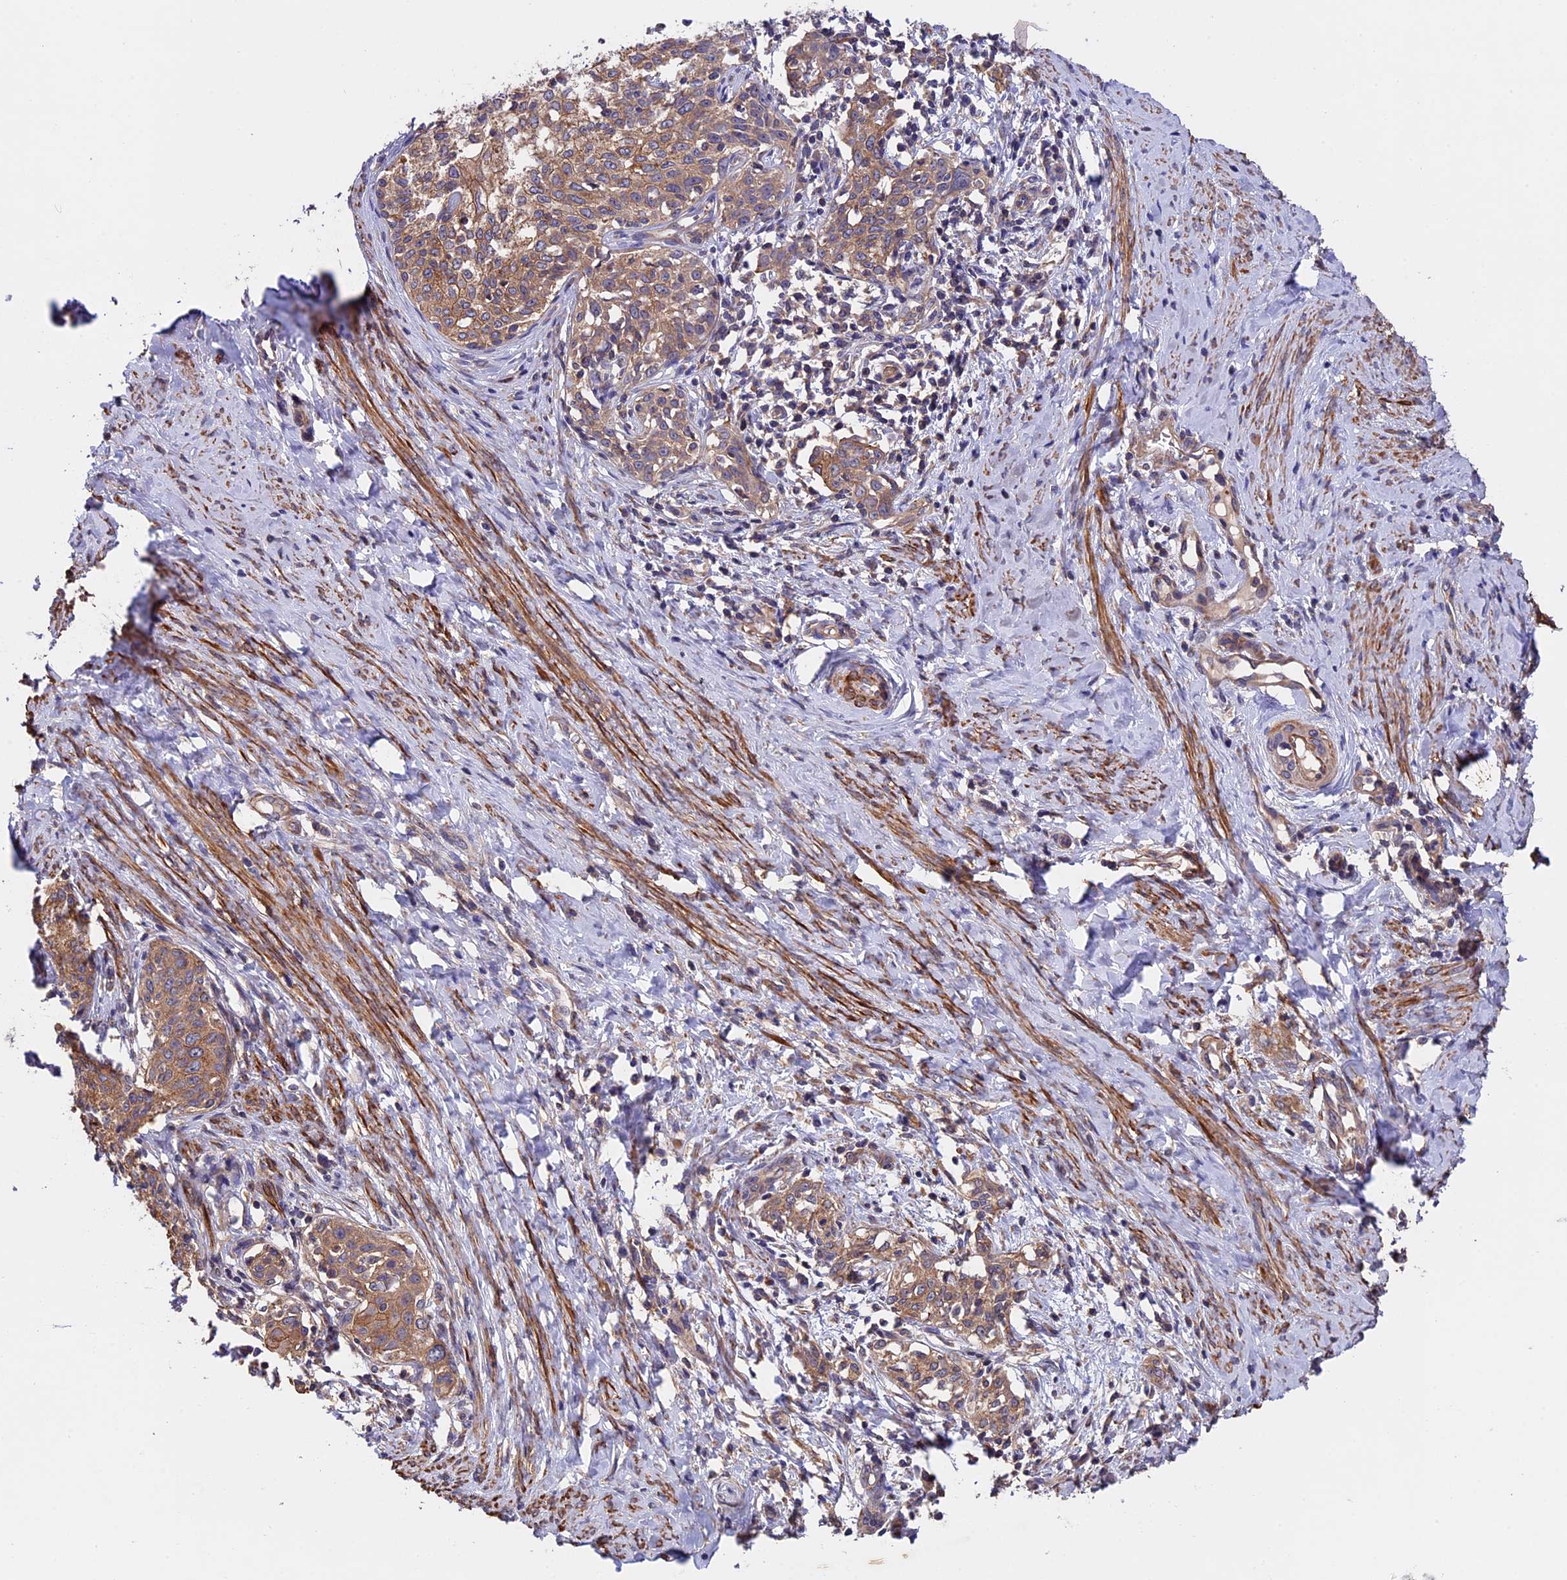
{"staining": {"intensity": "moderate", "quantity": ">75%", "location": "cytoplasmic/membranous"}, "tissue": "cervical cancer", "cell_type": "Tumor cells", "image_type": "cancer", "snomed": [{"axis": "morphology", "description": "Squamous cell carcinoma, NOS"}, {"axis": "morphology", "description": "Adenocarcinoma, NOS"}, {"axis": "topography", "description": "Cervix"}], "caption": "The image demonstrates staining of cervical cancer, revealing moderate cytoplasmic/membranous protein expression (brown color) within tumor cells.", "gene": "SLC9A5", "patient": {"sex": "female", "age": 52}}